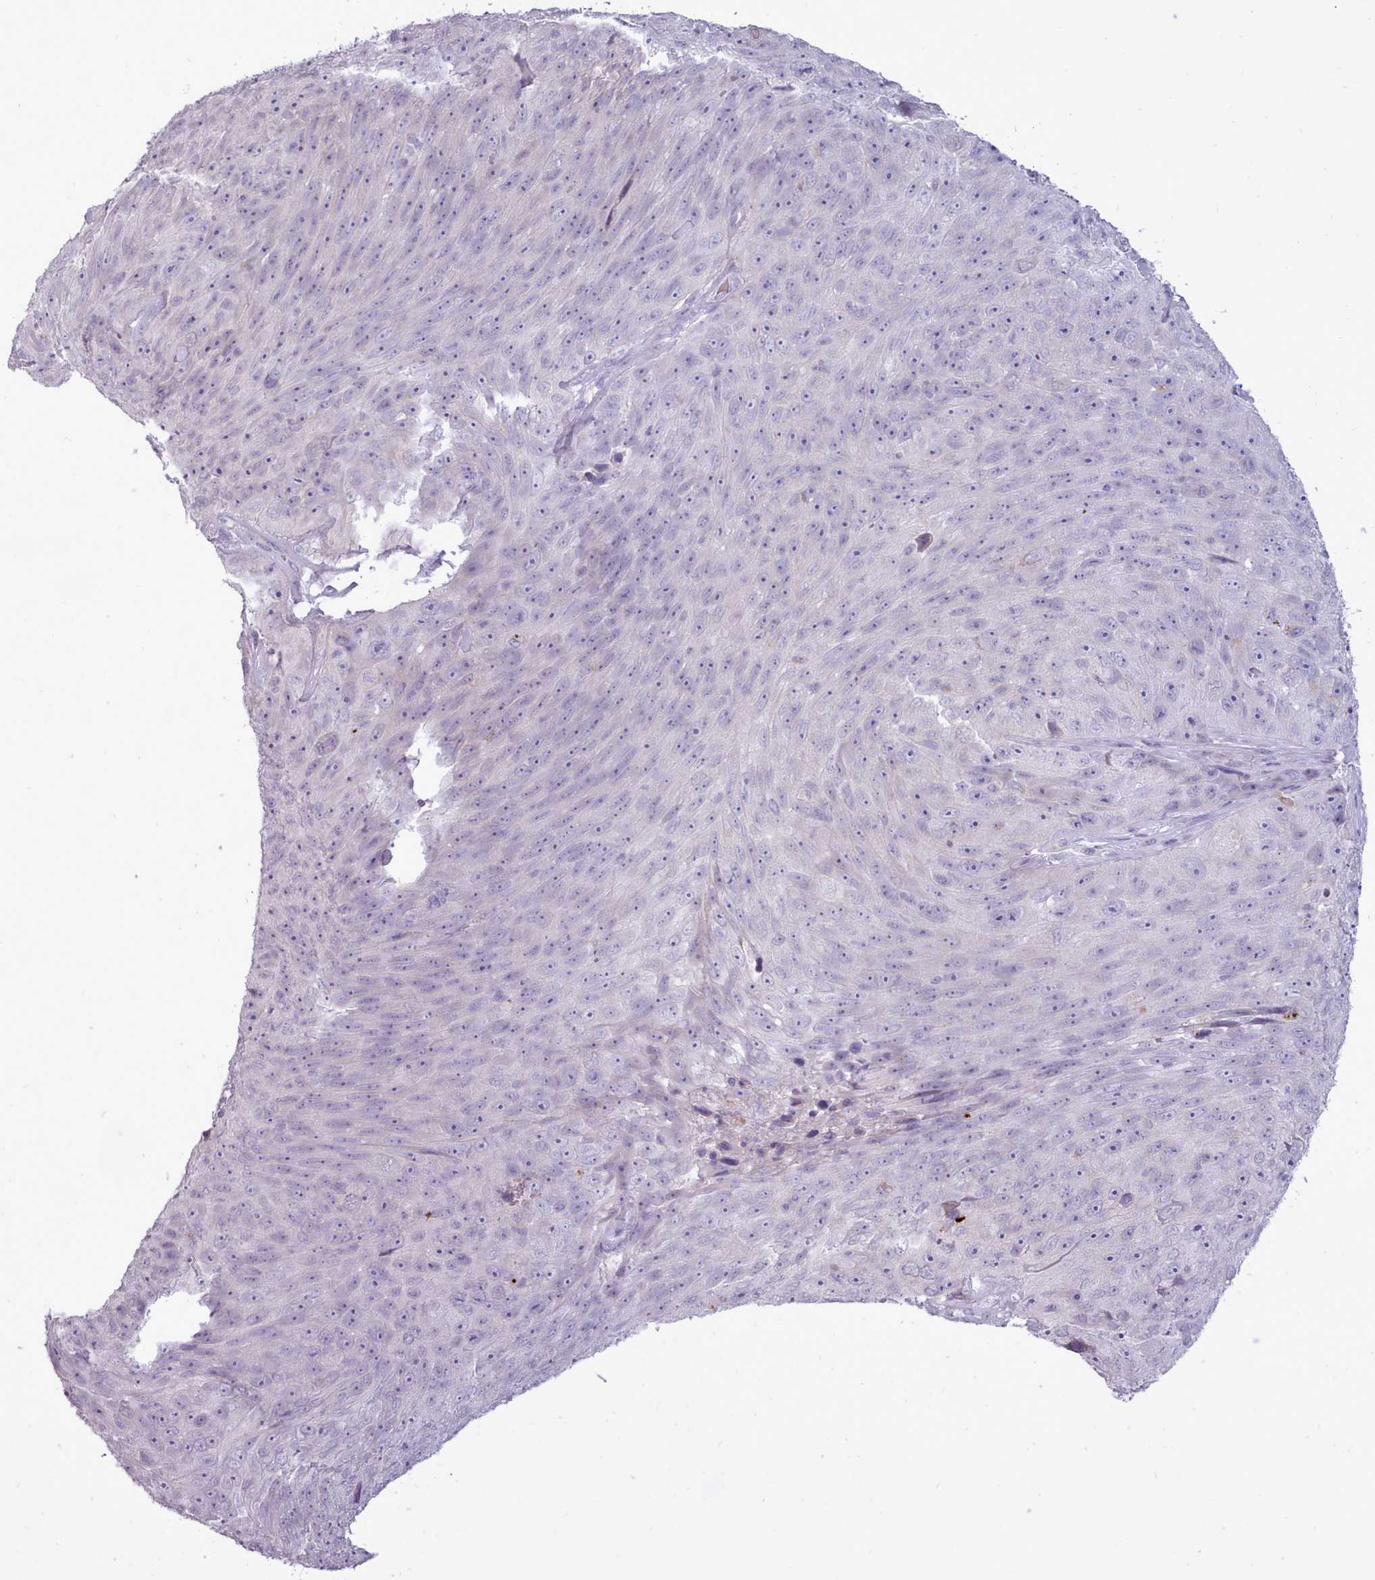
{"staining": {"intensity": "negative", "quantity": "none", "location": "none"}, "tissue": "skin cancer", "cell_type": "Tumor cells", "image_type": "cancer", "snomed": [{"axis": "morphology", "description": "Squamous cell carcinoma, NOS"}, {"axis": "topography", "description": "Skin"}], "caption": "Tumor cells are negative for brown protein staining in squamous cell carcinoma (skin).", "gene": "ATRAID", "patient": {"sex": "female", "age": 87}}